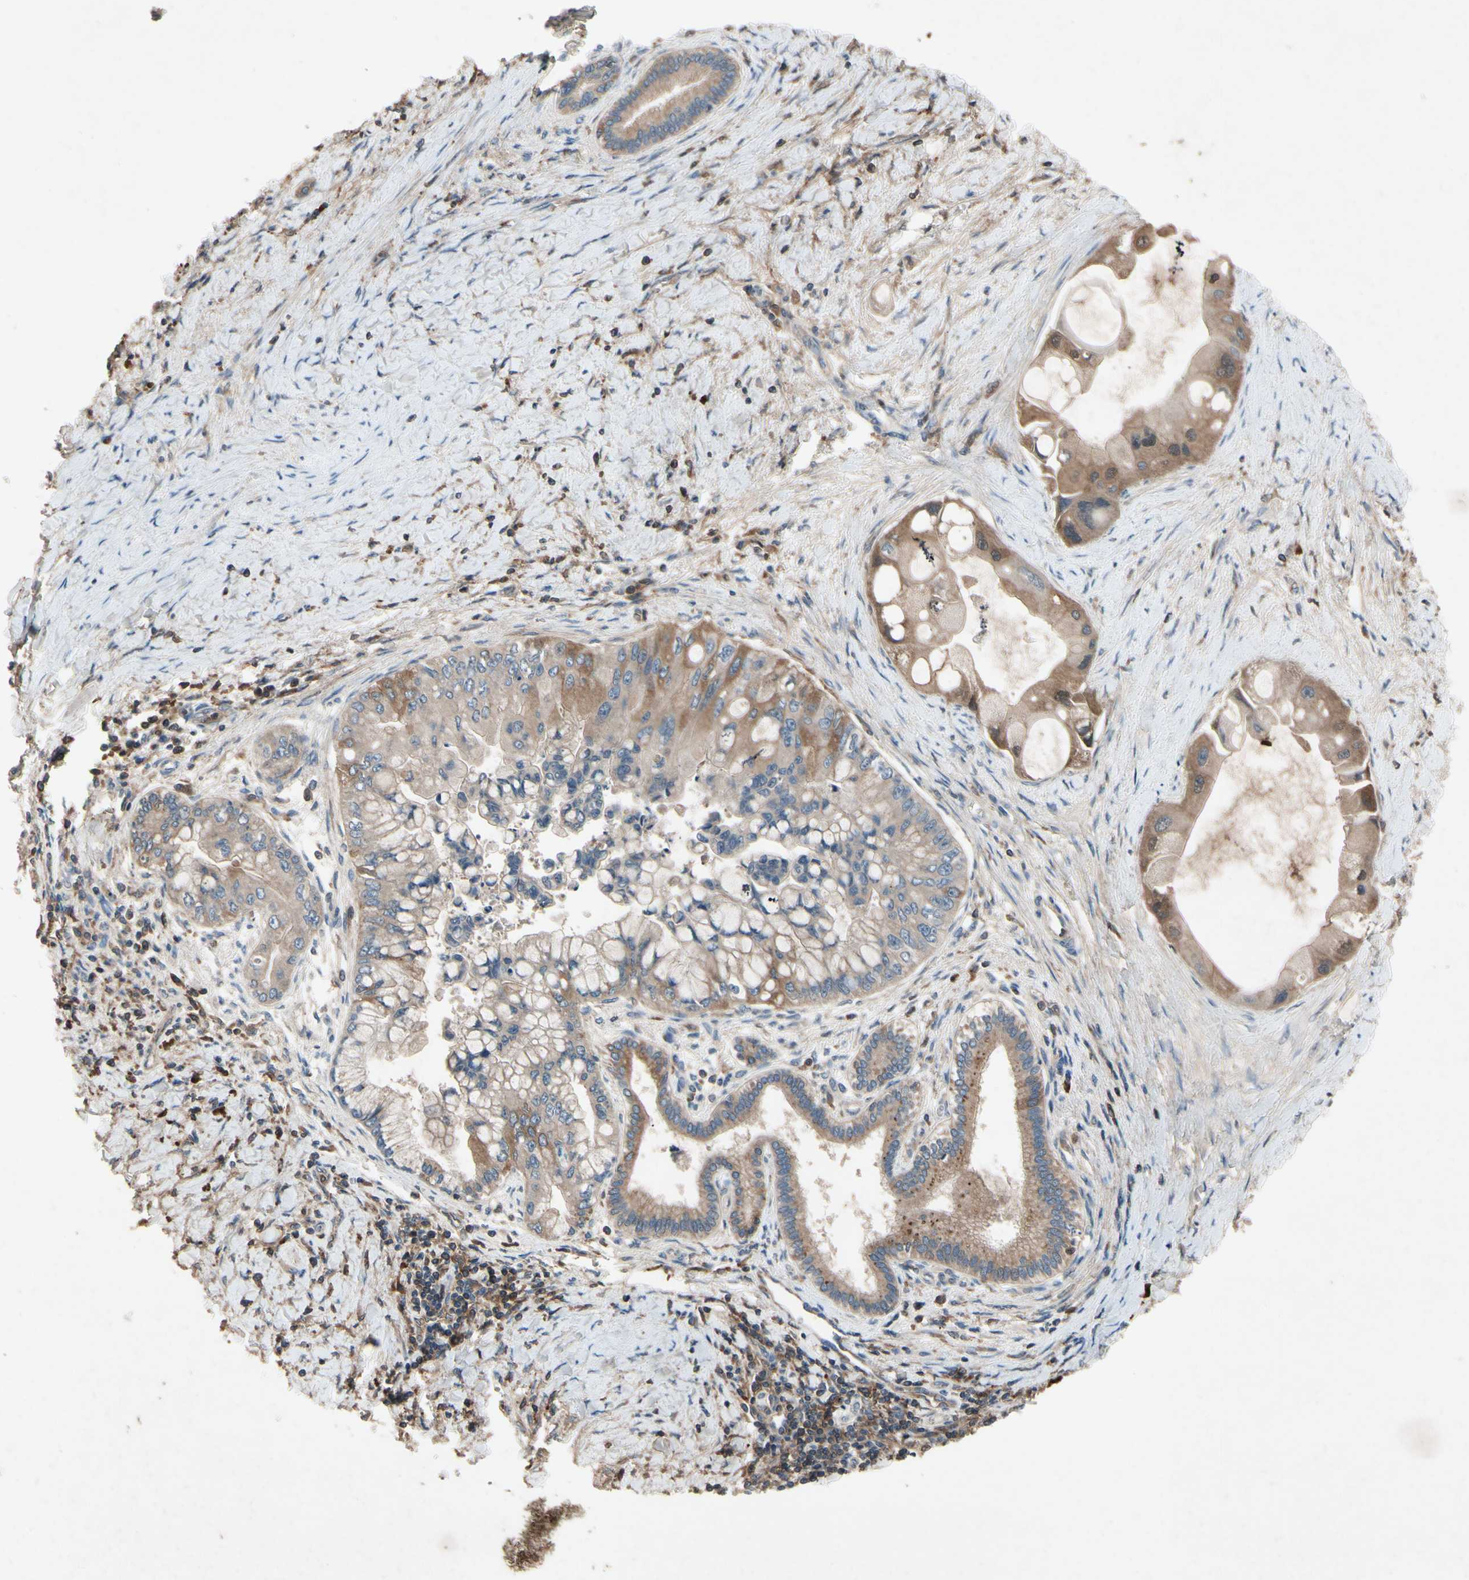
{"staining": {"intensity": "weak", "quantity": ">75%", "location": "cytoplasmic/membranous"}, "tissue": "liver cancer", "cell_type": "Tumor cells", "image_type": "cancer", "snomed": [{"axis": "morphology", "description": "Normal tissue, NOS"}, {"axis": "morphology", "description": "Cholangiocarcinoma"}, {"axis": "topography", "description": "Liver"}, {"axis": "topography", "description": "Peripheral nerve tissue"}], "caption": "This image demonstrates liver cancer (cholangiocarcinoma) stained with immunohistochemistry (IHC) to label a protein in brown. The cytoplasmic/membranous of tumor cells show weak positivity for the protein. Nuclei are counter-stained blue.", "gene": "IL1RL1", "patient": {"sex": "male", "age": 50}}